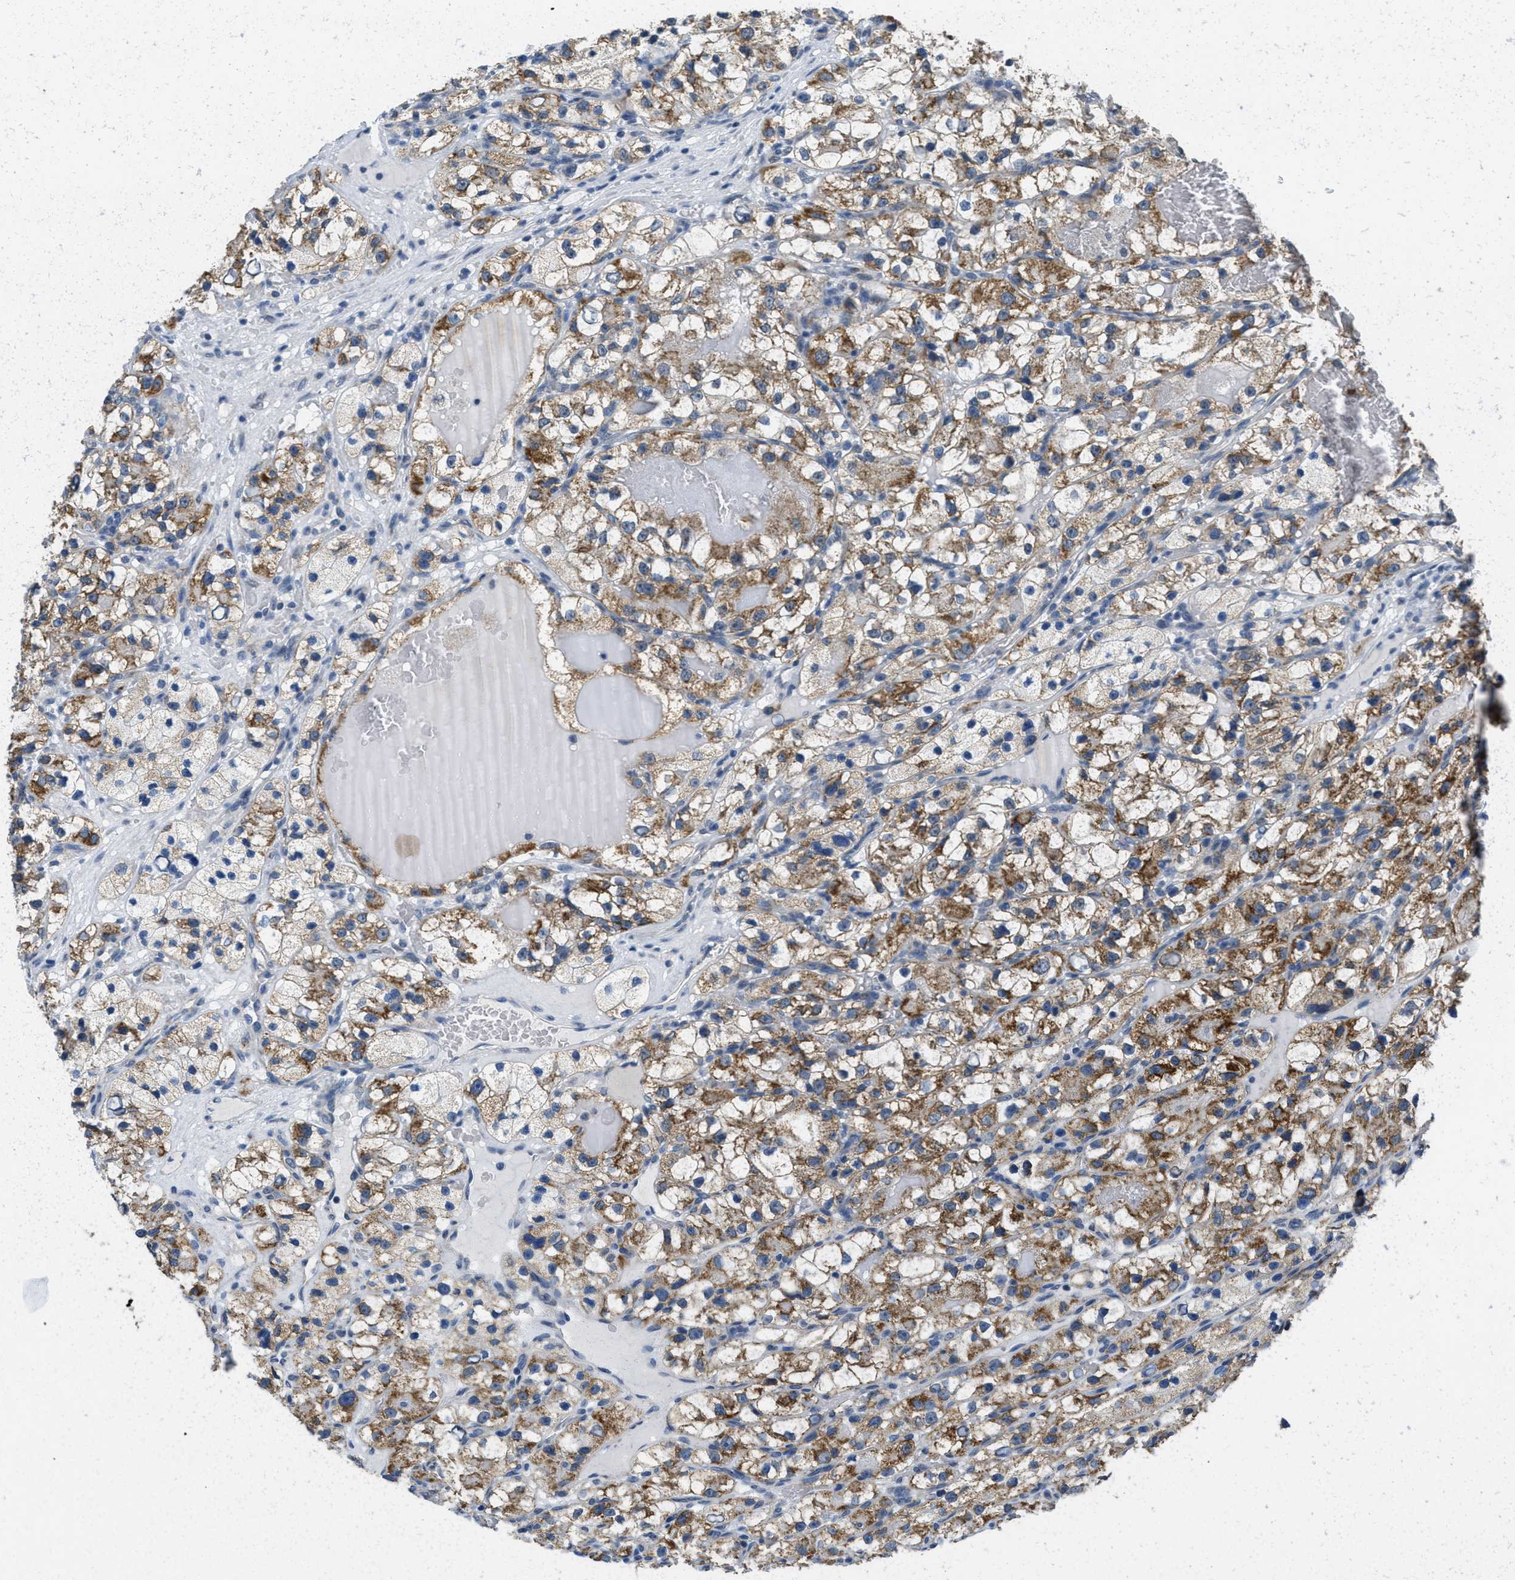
{"staining": {"intensity": "moderate", "quantity": ">75%", "location": "cytoplasmic/membranous"}, "tissue": "renal cancer", "cell_type": "Tumor cells", "image_type": "cancer", "snomed": [{"axis": "morphology", "description": "Adenocarcinoma, NOS"}, {"axis": "topography", "description": "Kidney"}], "caption": "DAB immunohistochemical staining of renal cancer (adenocarcinoma) exhibits moderate cytoplasmic/membranous protein expression in about >75% of tumor cells.", "gene": "TOMM70", "patient": {"sex": "female", "age": 57}}